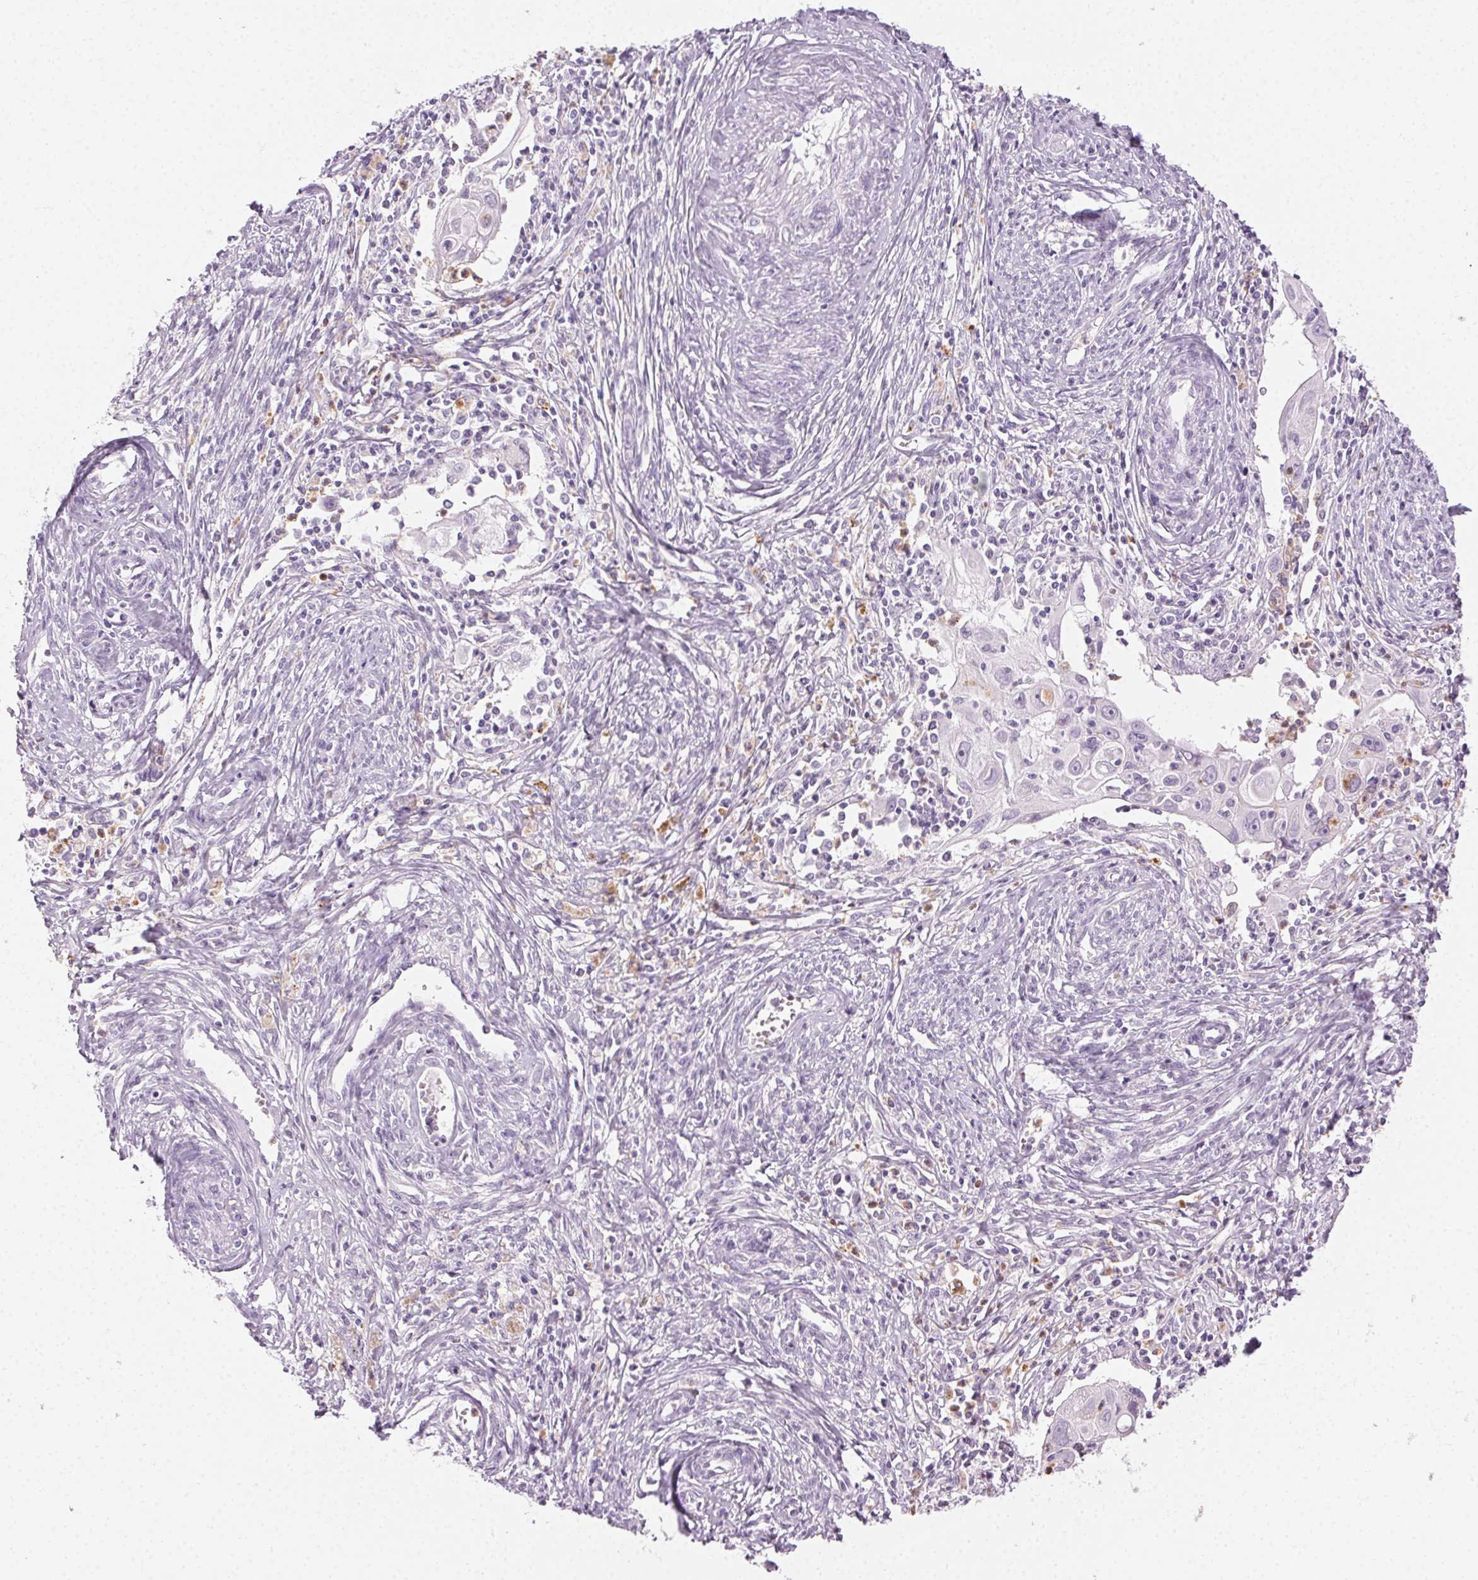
{"staining": {"intensity": "negative", "quantity": "none", "location": "none"}, "tissue": "cervical cancer", "cell_type": "Tumor cells", "image_type": "cancer", "snomed": [{"axis": "morphology", "description": "Squamous cell carcinoma, NOS"}, {"axis": "topography", "description": "Cervix"}], "caption": "Tumor cells are negative for brown protein staining in cervical cancer (squamous cell carcinoma). (Brightfield microscopy of DAB IHC at high magnification).", "gene": "MPO", "patient": {"sex": "female", "age": 30}}